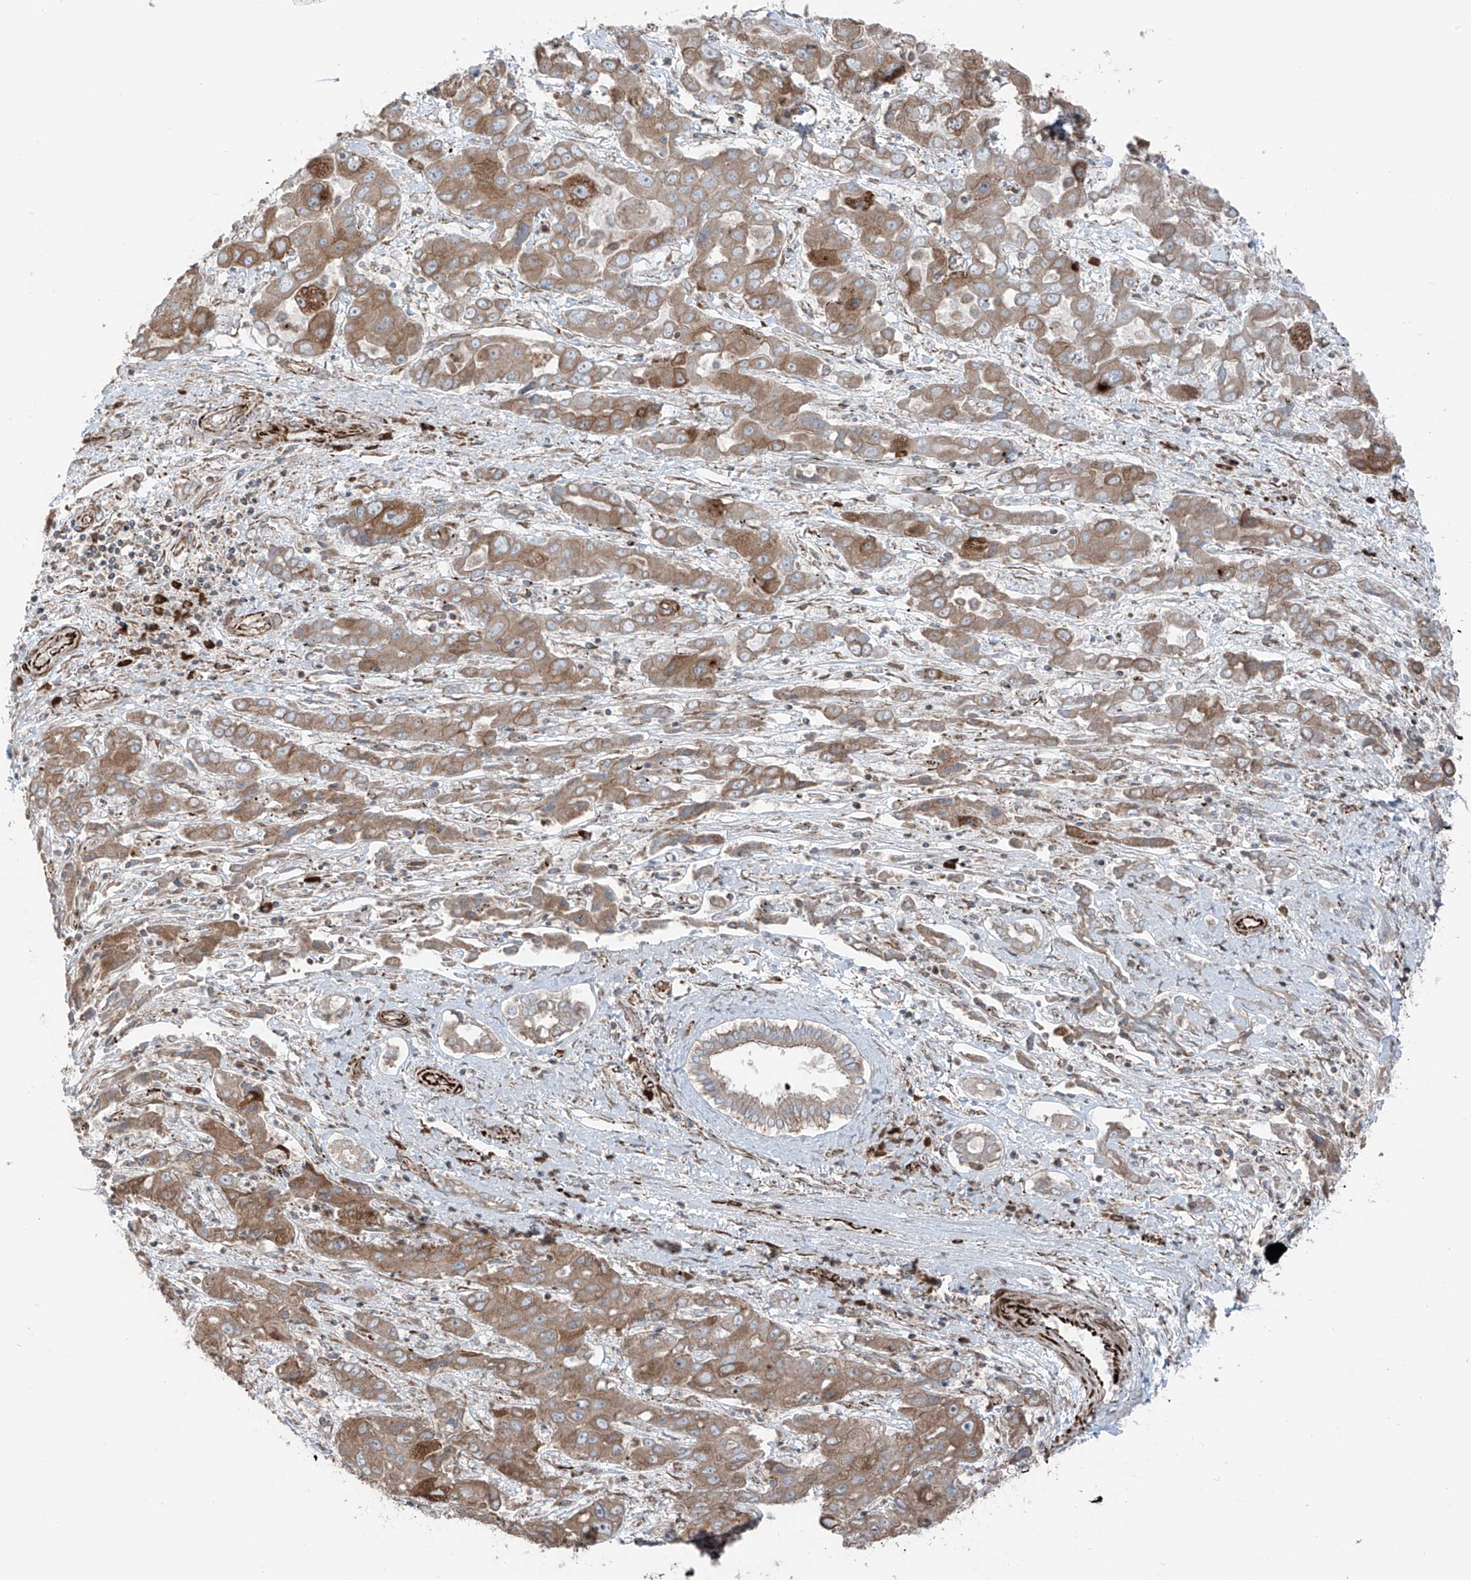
{"staining": {"intensity": "moderate", "quantity": ">75%", "location": "cytoplasmic/membranous"}, "tissue": "liver cancer", "cell_type": "Tumor cells", "image_type": "cancer", "snomed": [{"axis": "morphology", "description": "Cholangiocarcinoma"}, {"axis": "topography", "description": "Liver"}], "caption": "Cholangiocarcinoma (liver) tissue shows moderate cytoplasmic/membranous positivity in approximately >75% of tumor cells, visualized by immunohistochemistry. The staining was performed using DAB (3,3'-diaminobenzidine), with brown indicating positive protein expression. Nuclei are stained blue with hematoxylin.", "gene": "ERLEC1", "patient": {"sex": "male", "age": 67}}